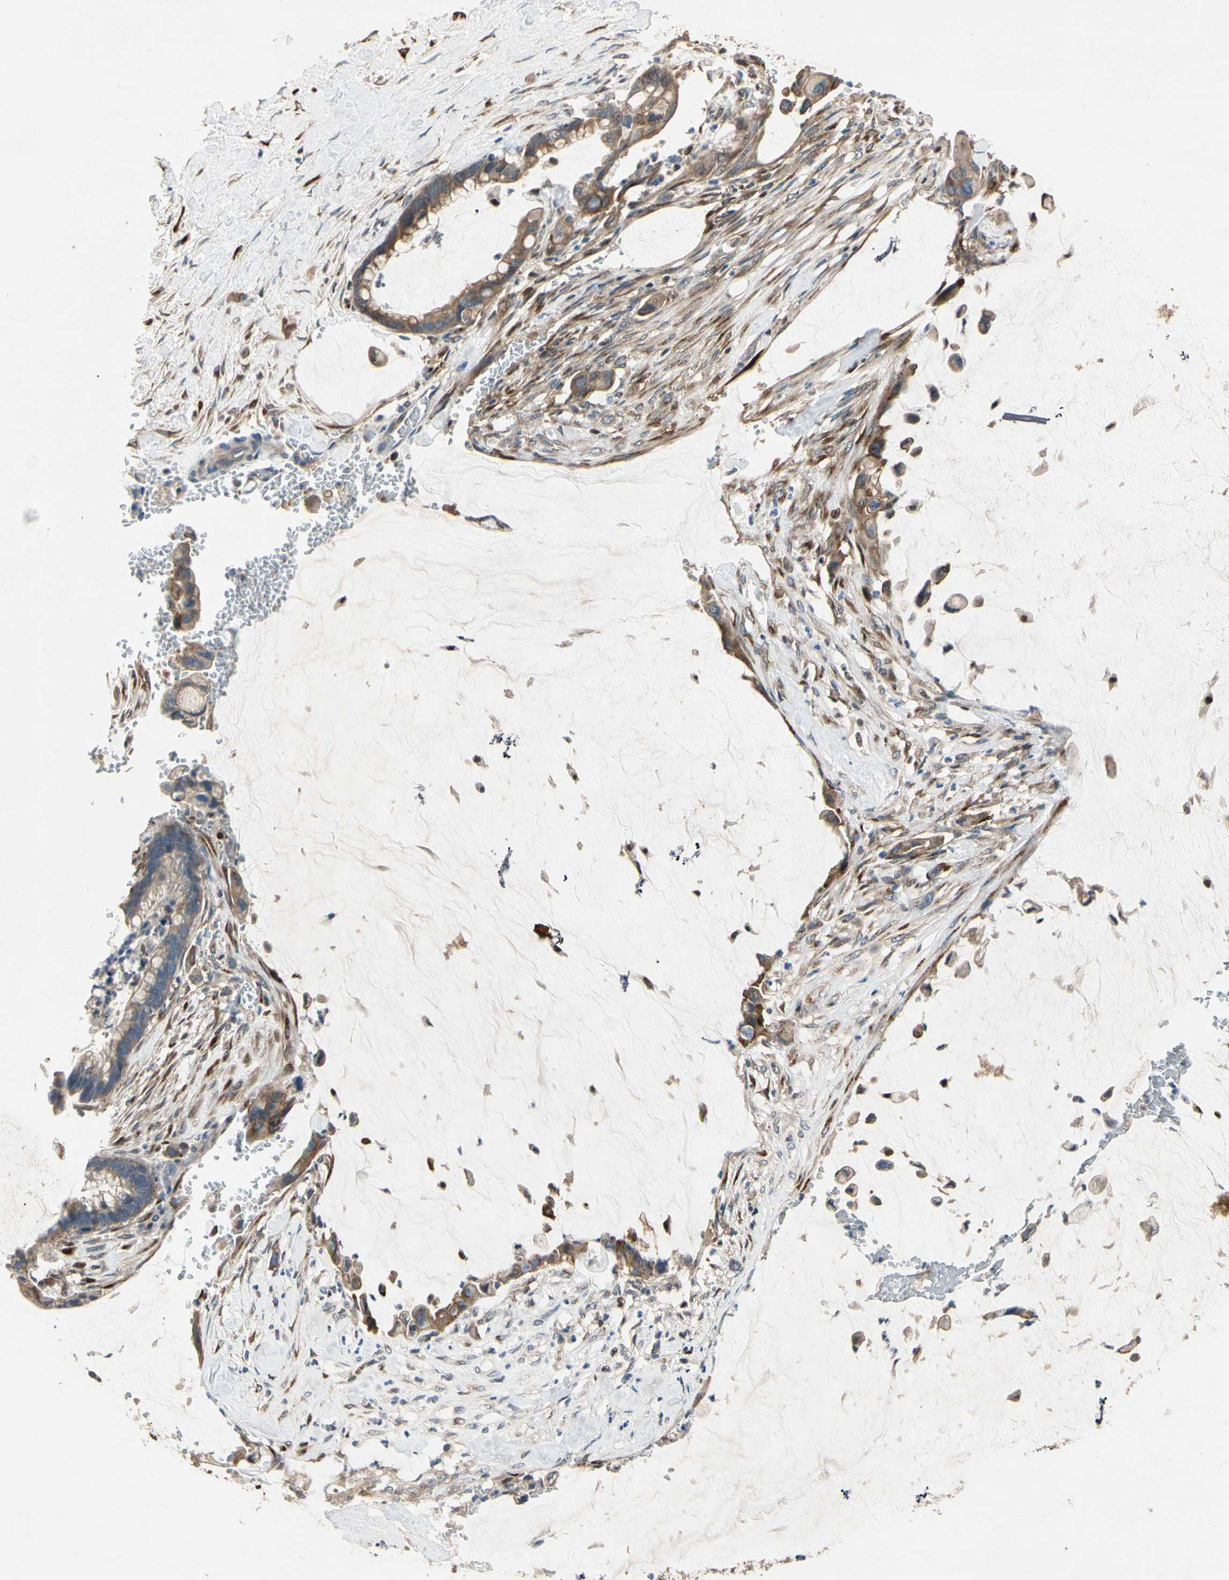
{"staining": {"intensity": "moderate", "quantity": ">75%", "location": "cytoplasmic/membranous"}, "tissue": "pancreatic cancer", "cell_type": "Tumor cells", "image_type": "cancer", "snomed": [{"axis": "morphology", "description": "Adenocarcinoma, NOS"}, {"axis": "topography", "description": "Pancreas"}], "caption": "A photomicrograph of adenocarcinoma (pancreatic) stained for a protein demonstrates moderate cytoplasmic/membranous brown staining in tumor cells.", "gene": "CGREF1", "patient": {"sex": "male", "age": 41}}